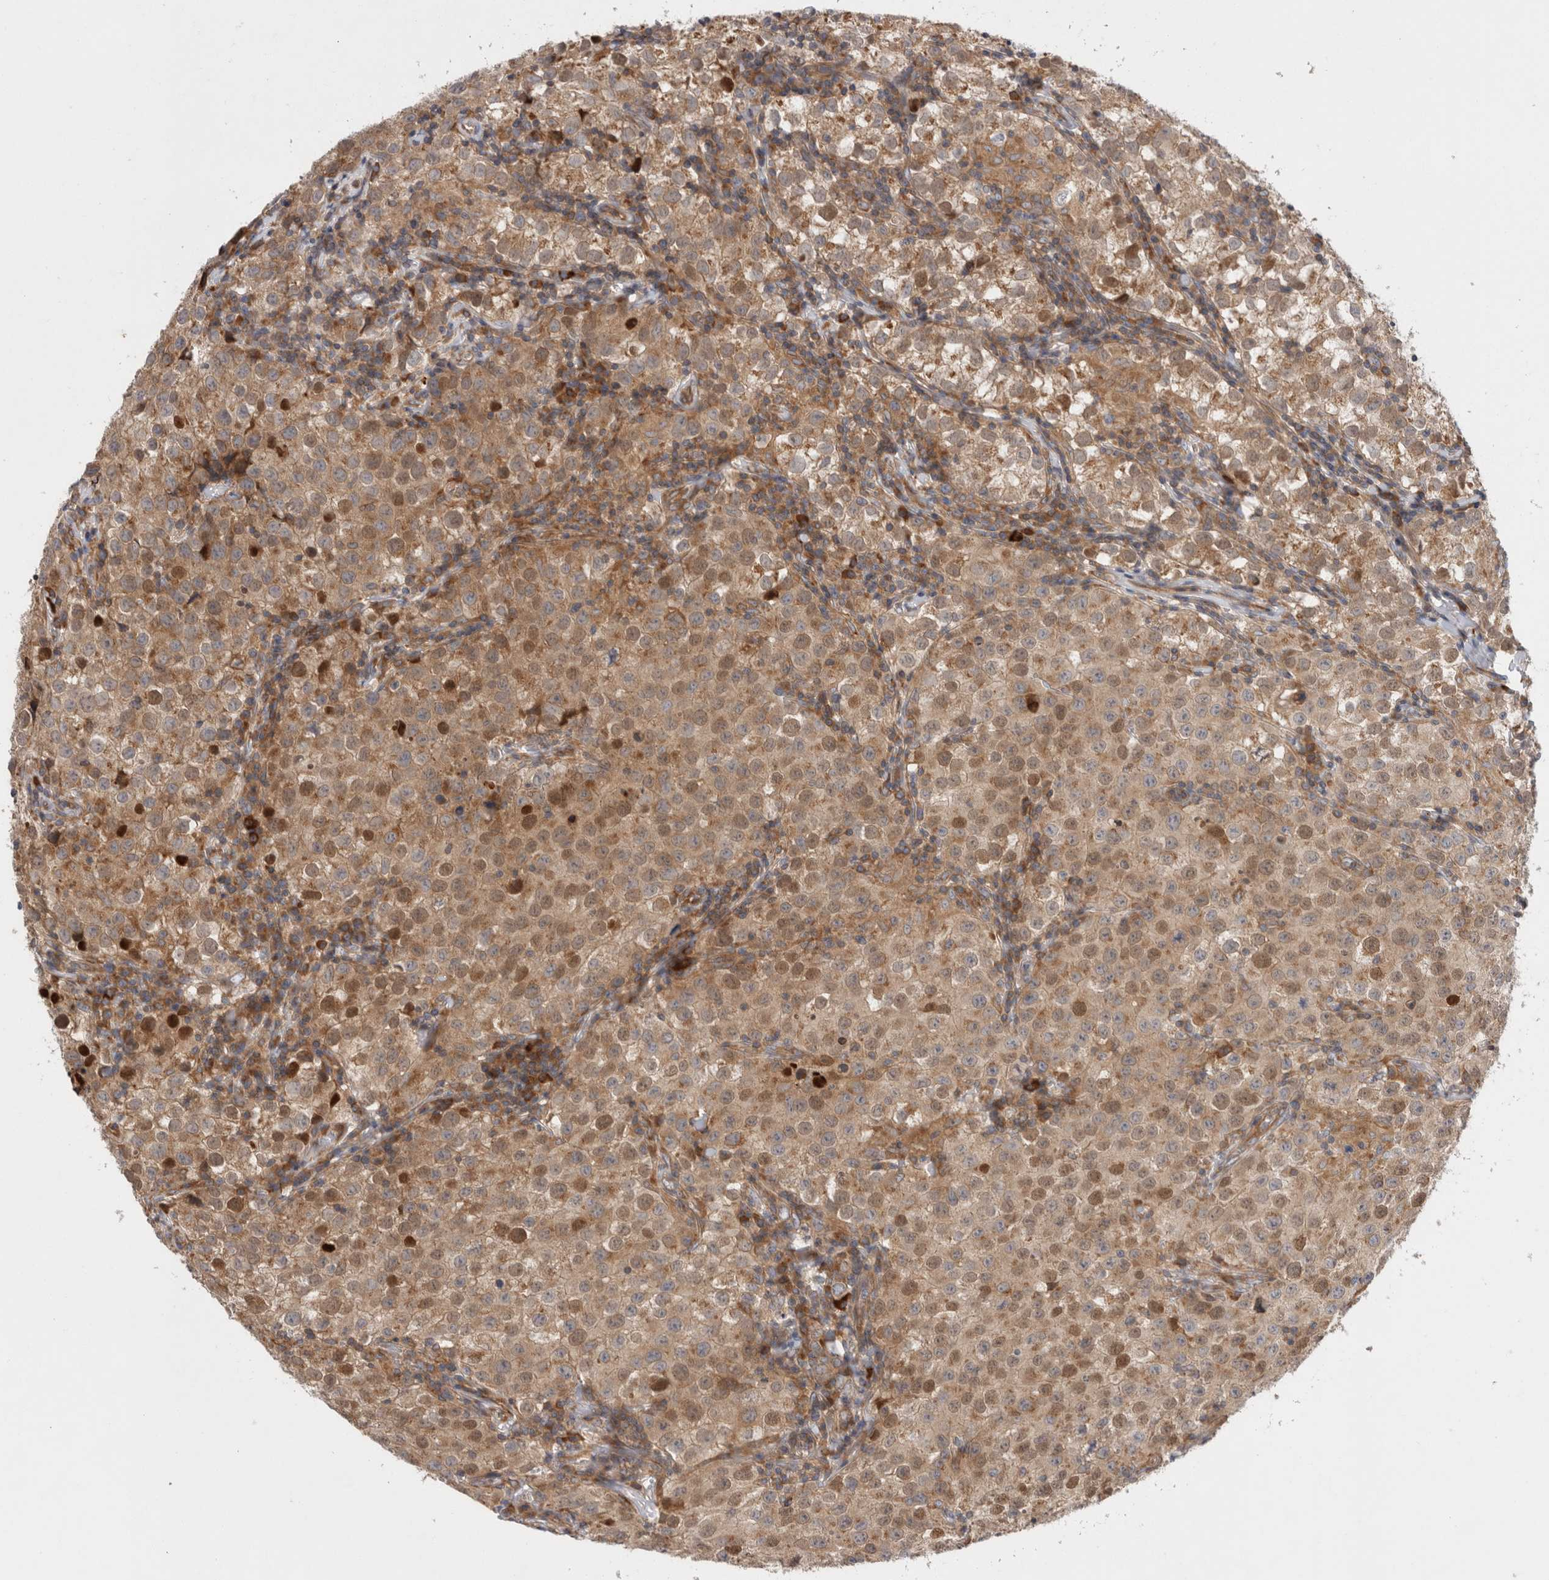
{"staining": {"intensity": "moderate", "quantity": "25%-75%", "location": "cytoplasmic/membranous,nuclear"}, "tissue": "testis cancer", "cell_type": "Tumor cells", "image_type": "cancer", "snomed": [{"axis": "morphology", "description": "Seminoma, NOS"}, {"axis": "morphology", "description": "Carcinoma, Embryonal, NOS"}, {"axis": "topography", "description": "Testis"}], "caption": "Tumor cells exhibit medium levels of moderate cytoplasmic/membranous and nuclear expression in approximately 25%-75% of cells in human embryonal carcinoma (testis). (Stains: DAB (3,3'-diaminobenzidine) in brown, nuclei in blue, Microscopy: brightfield microscopy at high magnification).", "gene": "PDCD10", "patient": {"sex": "male", "age": 43}}